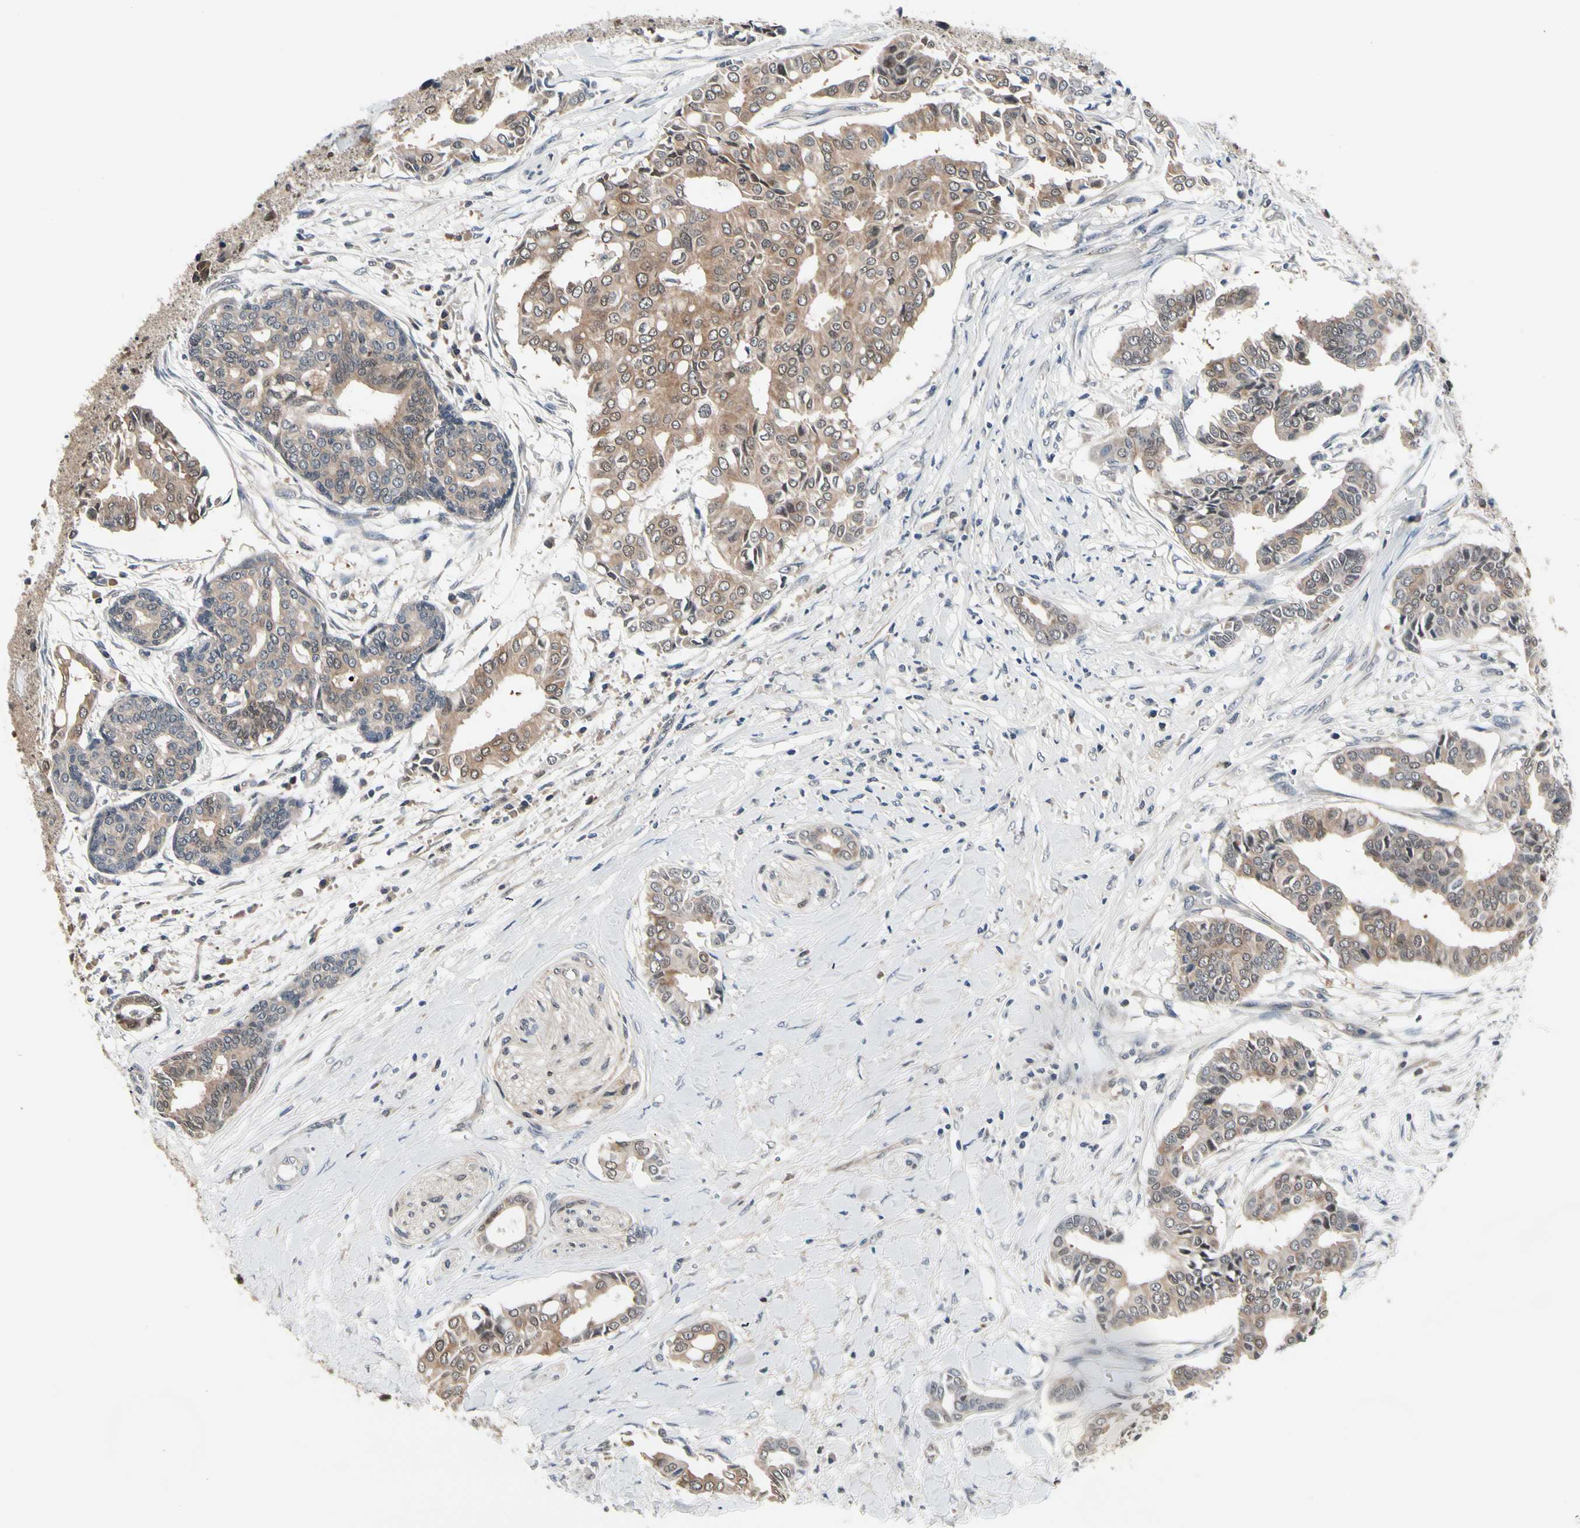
{"staining": {"intensity": "moderate", "quantity": "25%-75%", "location": "cytoplasmic/membranous,nuclear"}, "tissue": "head and neck cancer", "cell_type": "Tumor cells", "image_type": "cancer", "snomed": [{"axis": "morphology", "description": "Adenocarcinoma, NOS"}, {"axis": "topography", "description": "Salivary gland"}, {"axis": "topography", "description": "Head-Neck"}], "caption": "A brown stain highlights moderate cytoplasmic/membranous and nuclear staining of a protein in human head and neck adenocarcinoma tumor cells.", "gene": "PRDX6", "patient": {"sex": "female", "age": 59}}